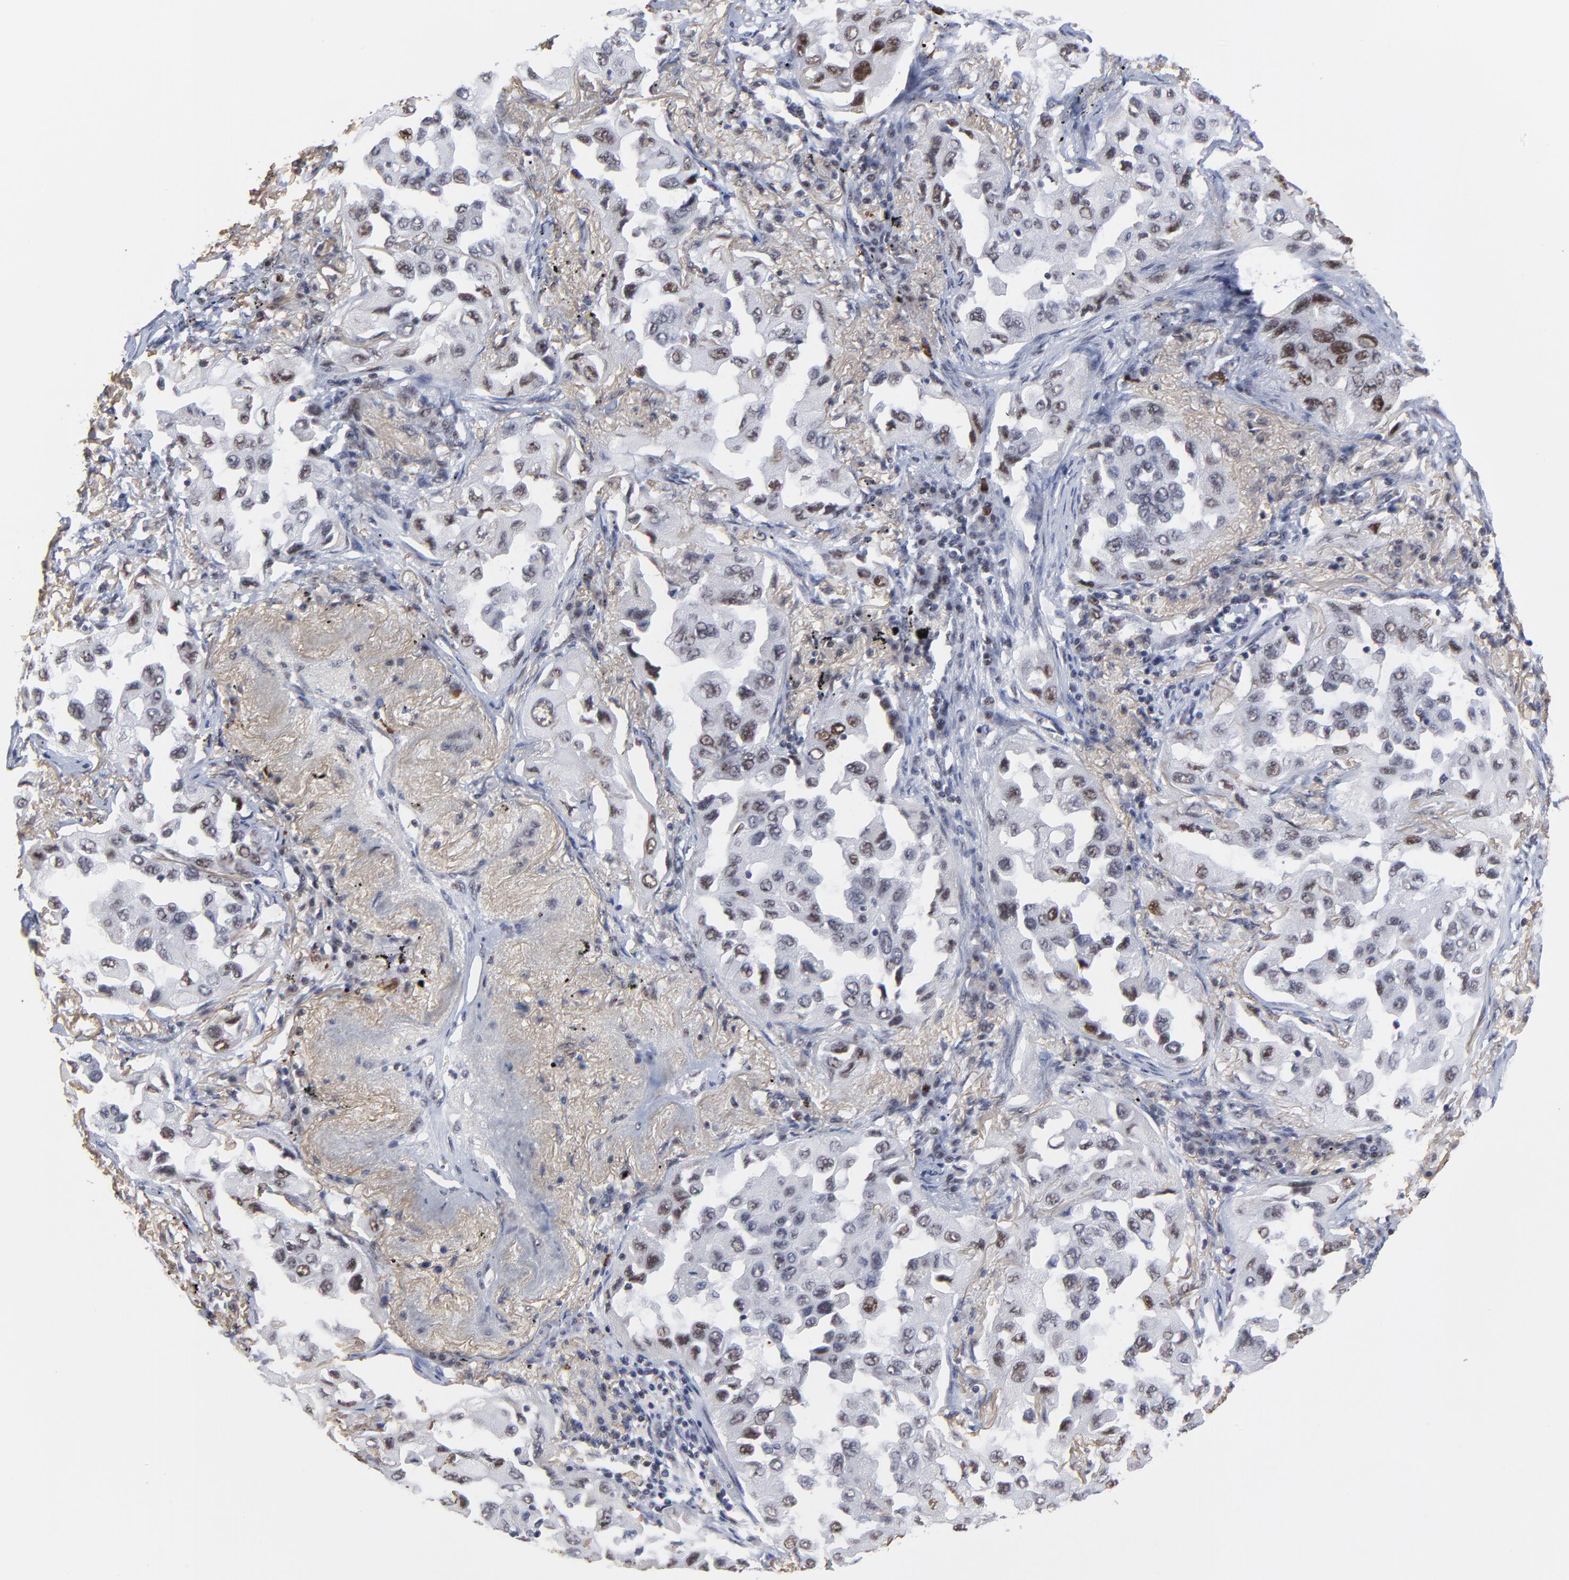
{"staining": {"intensity": "moderate", "quantity": "25%-75%", "location": "nuclear"}, "tissue": "lung cancer", "cell_type": "Tumor cells", "image_type": "cancer", "snomed": [{"axis": "morphology", "description": "Adenocarcinoma, NOS"}, {"axis": "topography", "description": "Lung"}], "caption": "Immunohistochemical staining of human lung cancer exhibits medium levels of moderate nuclear expression in approximately 25%-75% of tumor cells. The staining was performed using DAB to visualize the protein expression in brown, while the nuclei were stained in blue with hematoxylin (Magnification: 20x).", "gene": "OGFOD1", "patient": {"sex": "female", "age": 65}}